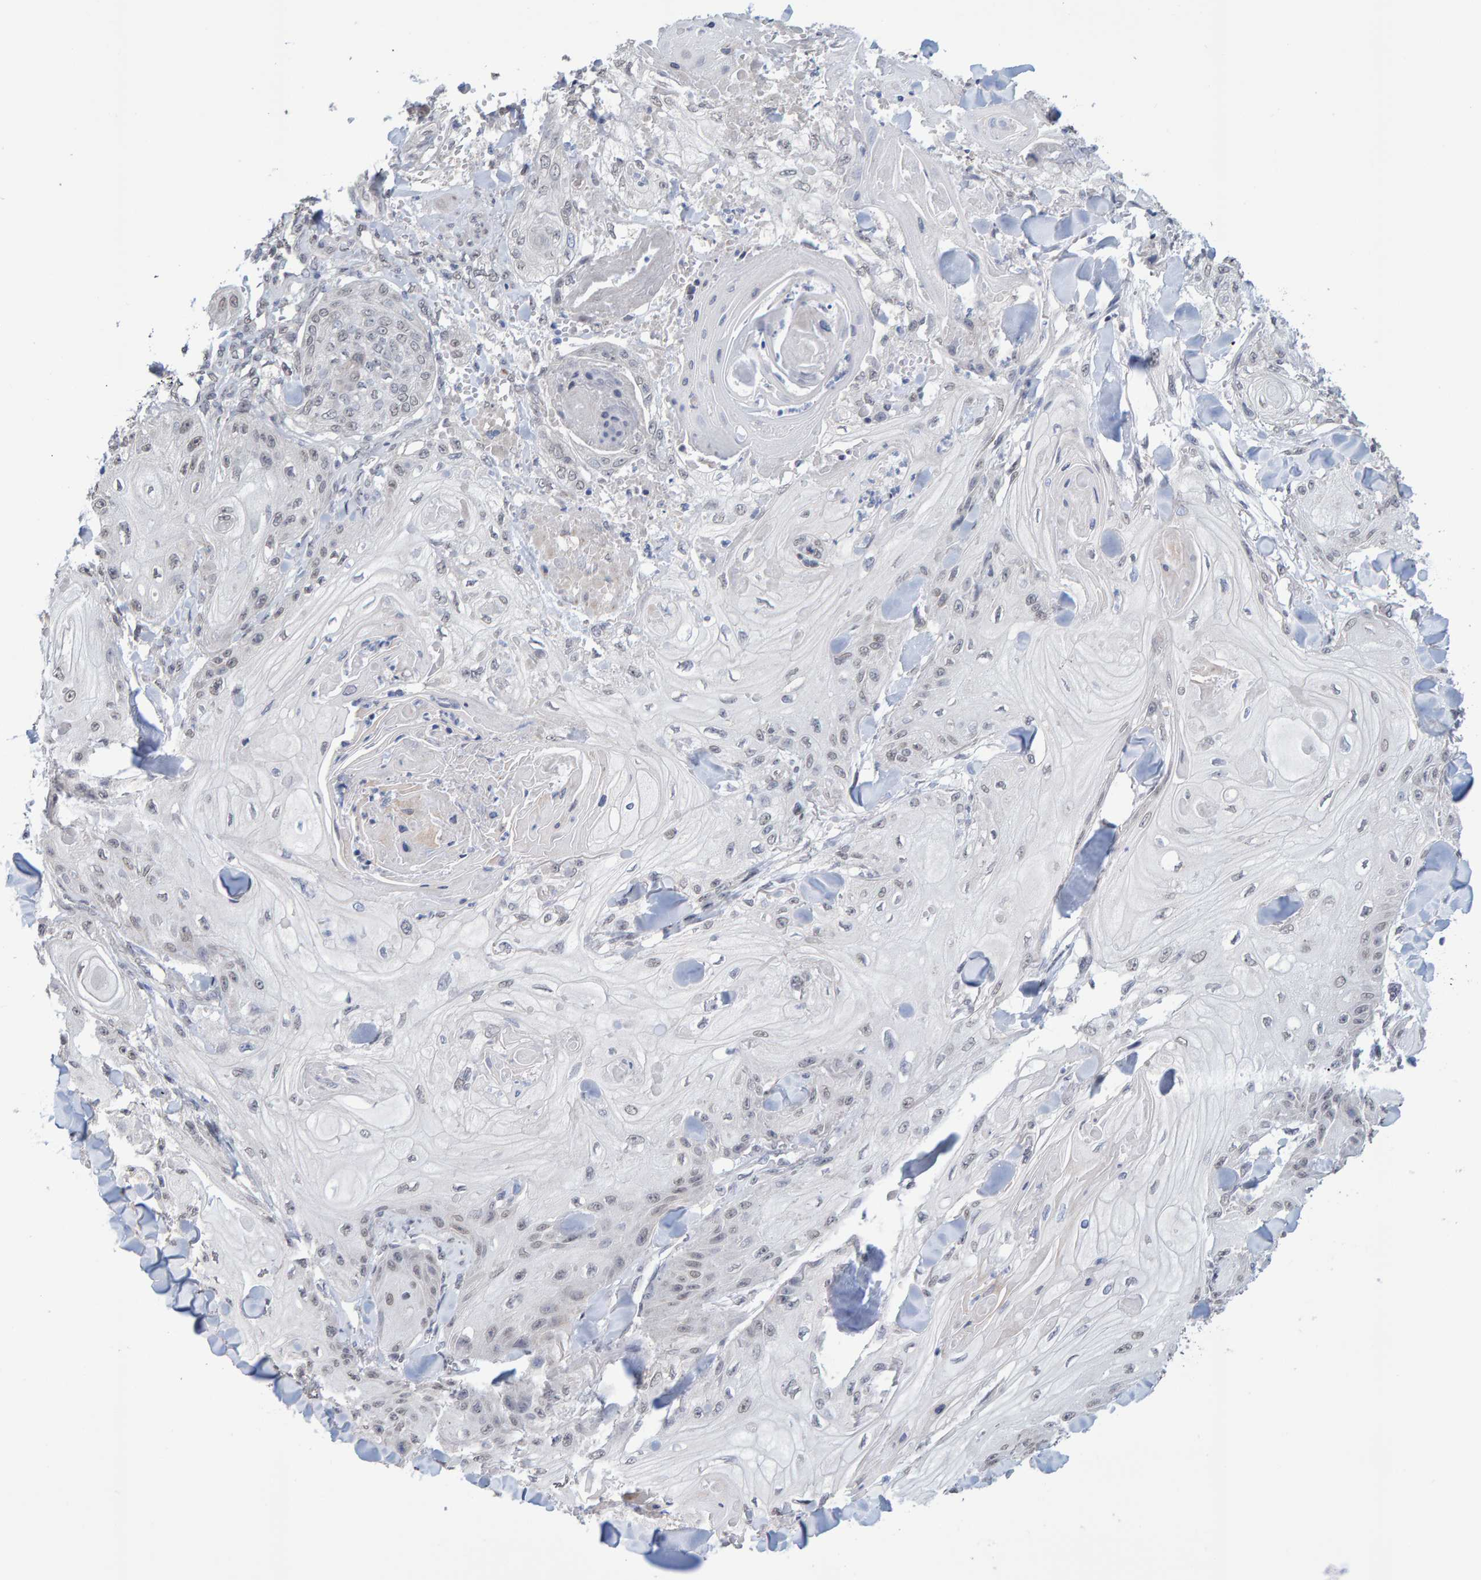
{"staining": {"intensity": "weak", "quantity": "<25%", "location": "nuclear"}, "tissue": "skin cancer", "cell_type": "Tumor cells", "image_type": "cancer", "snomed": [{"axis": "morphology", "description": "Squamous cell carcinoma, NOS"}, {"axis": "topography", "description": "Skin"}], "caption": "This is an immunohistochemistry micrograph of skin squamous cell carcinoma. There is no expression in tumor cells.", "gene": "USP43", "patient": {"sex": "male", "age": 74}}